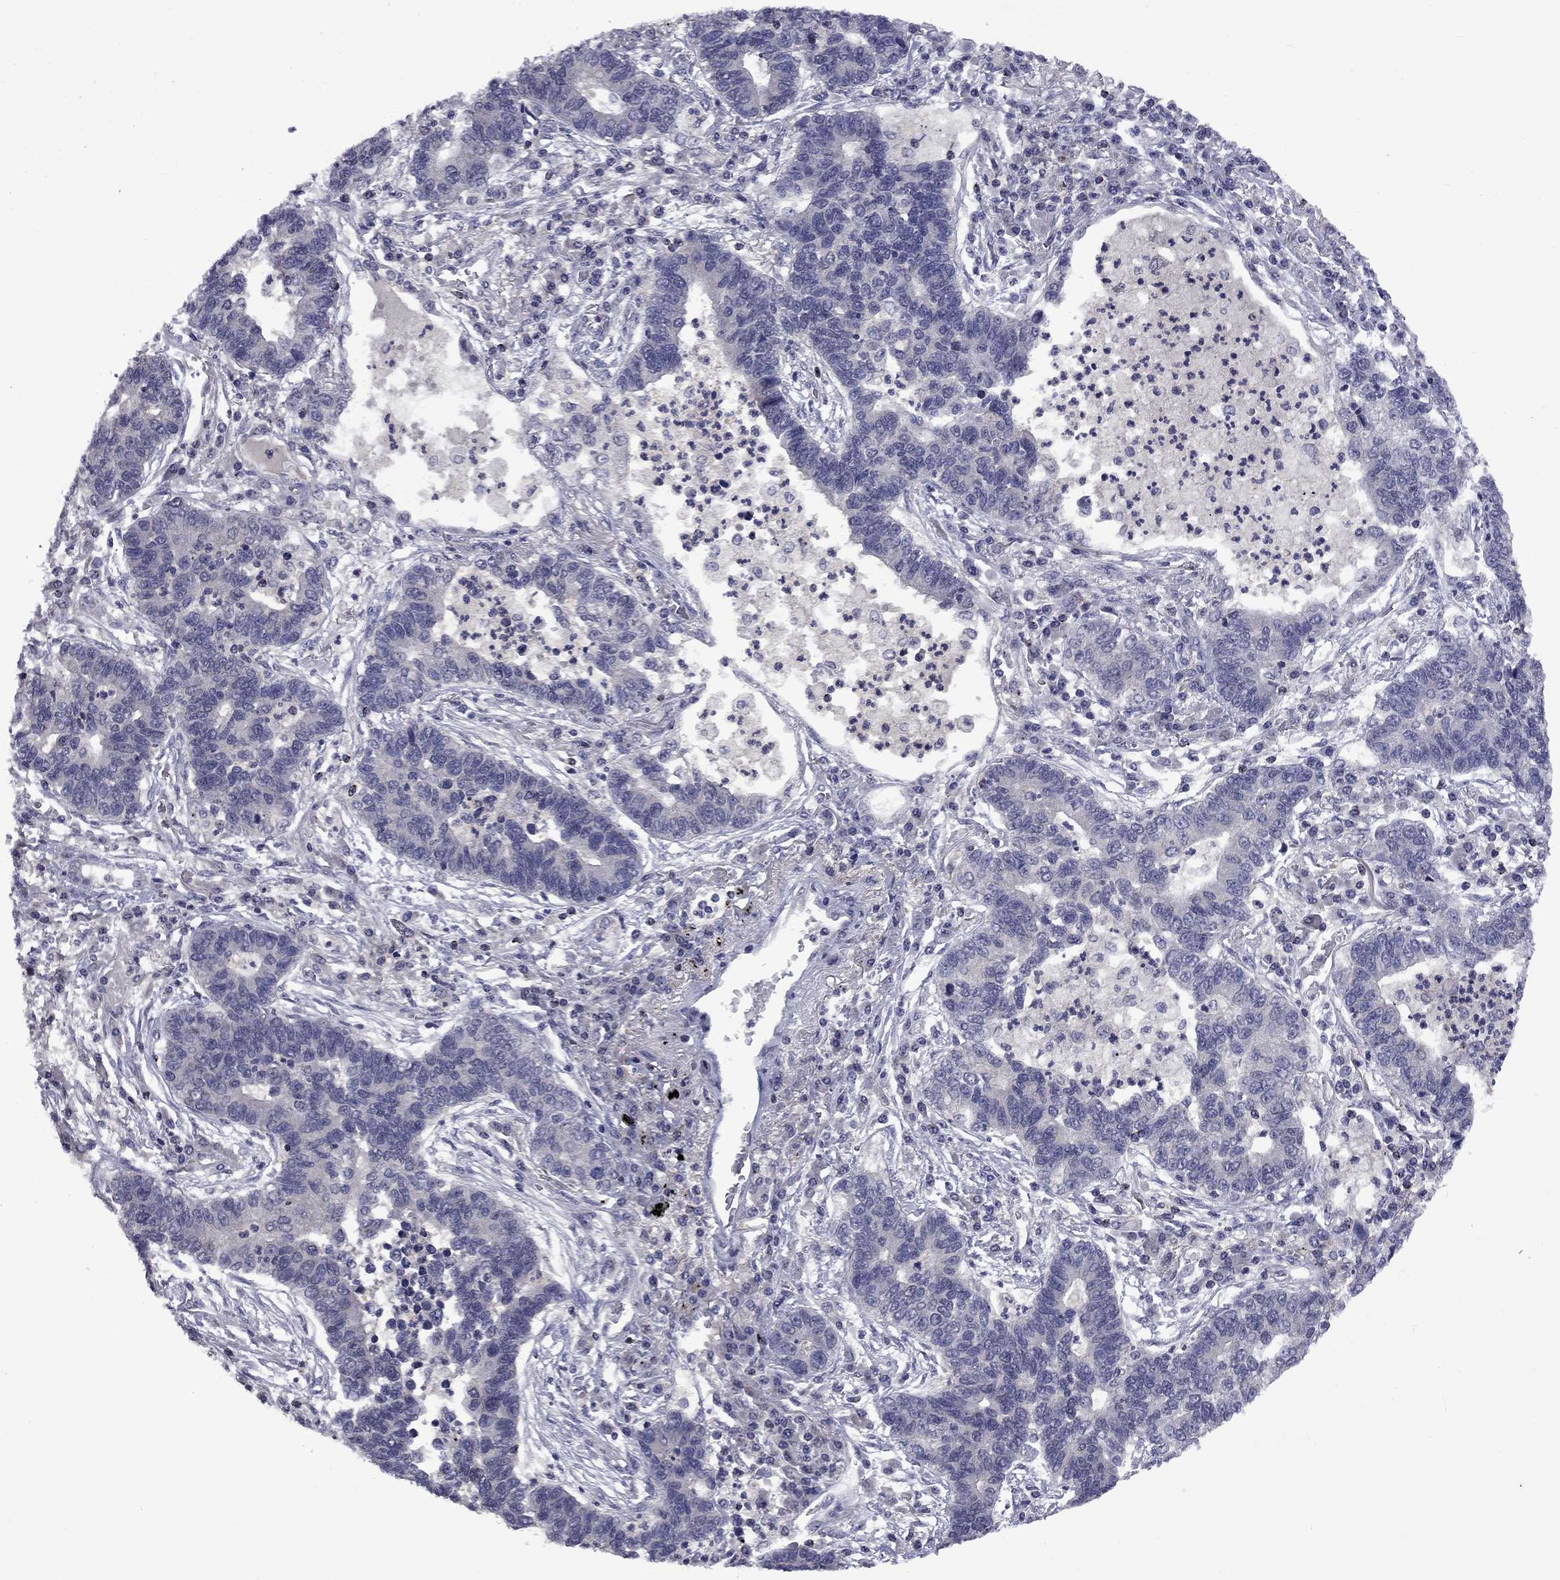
{"staining": {"intensity": "negative", "quantity": "none", "location": "none"}, "tissue": "lung cancer", "cell_type": "Tumor cells", "image_type": "cancer", "snomed": [{"axis": "morphology", "description": "Adenocarcinoma, NOS"}, {"axis": "topography", "description": "Lung"}], "caption": "Immunohistochemistry (IHC) micrograph of neoplastic tissue: lung adenocarcinoma stained with DAB (3,3'-diaminobenzidine) reveals no significant protein staining in tumor cells. (Stains: DAB IHC with hematoxylin counter stain, Microscopy: brightfield microscopy at high magnification).", "gene": "SNTA1", "patient": {"sex": "female", "age": 57}}